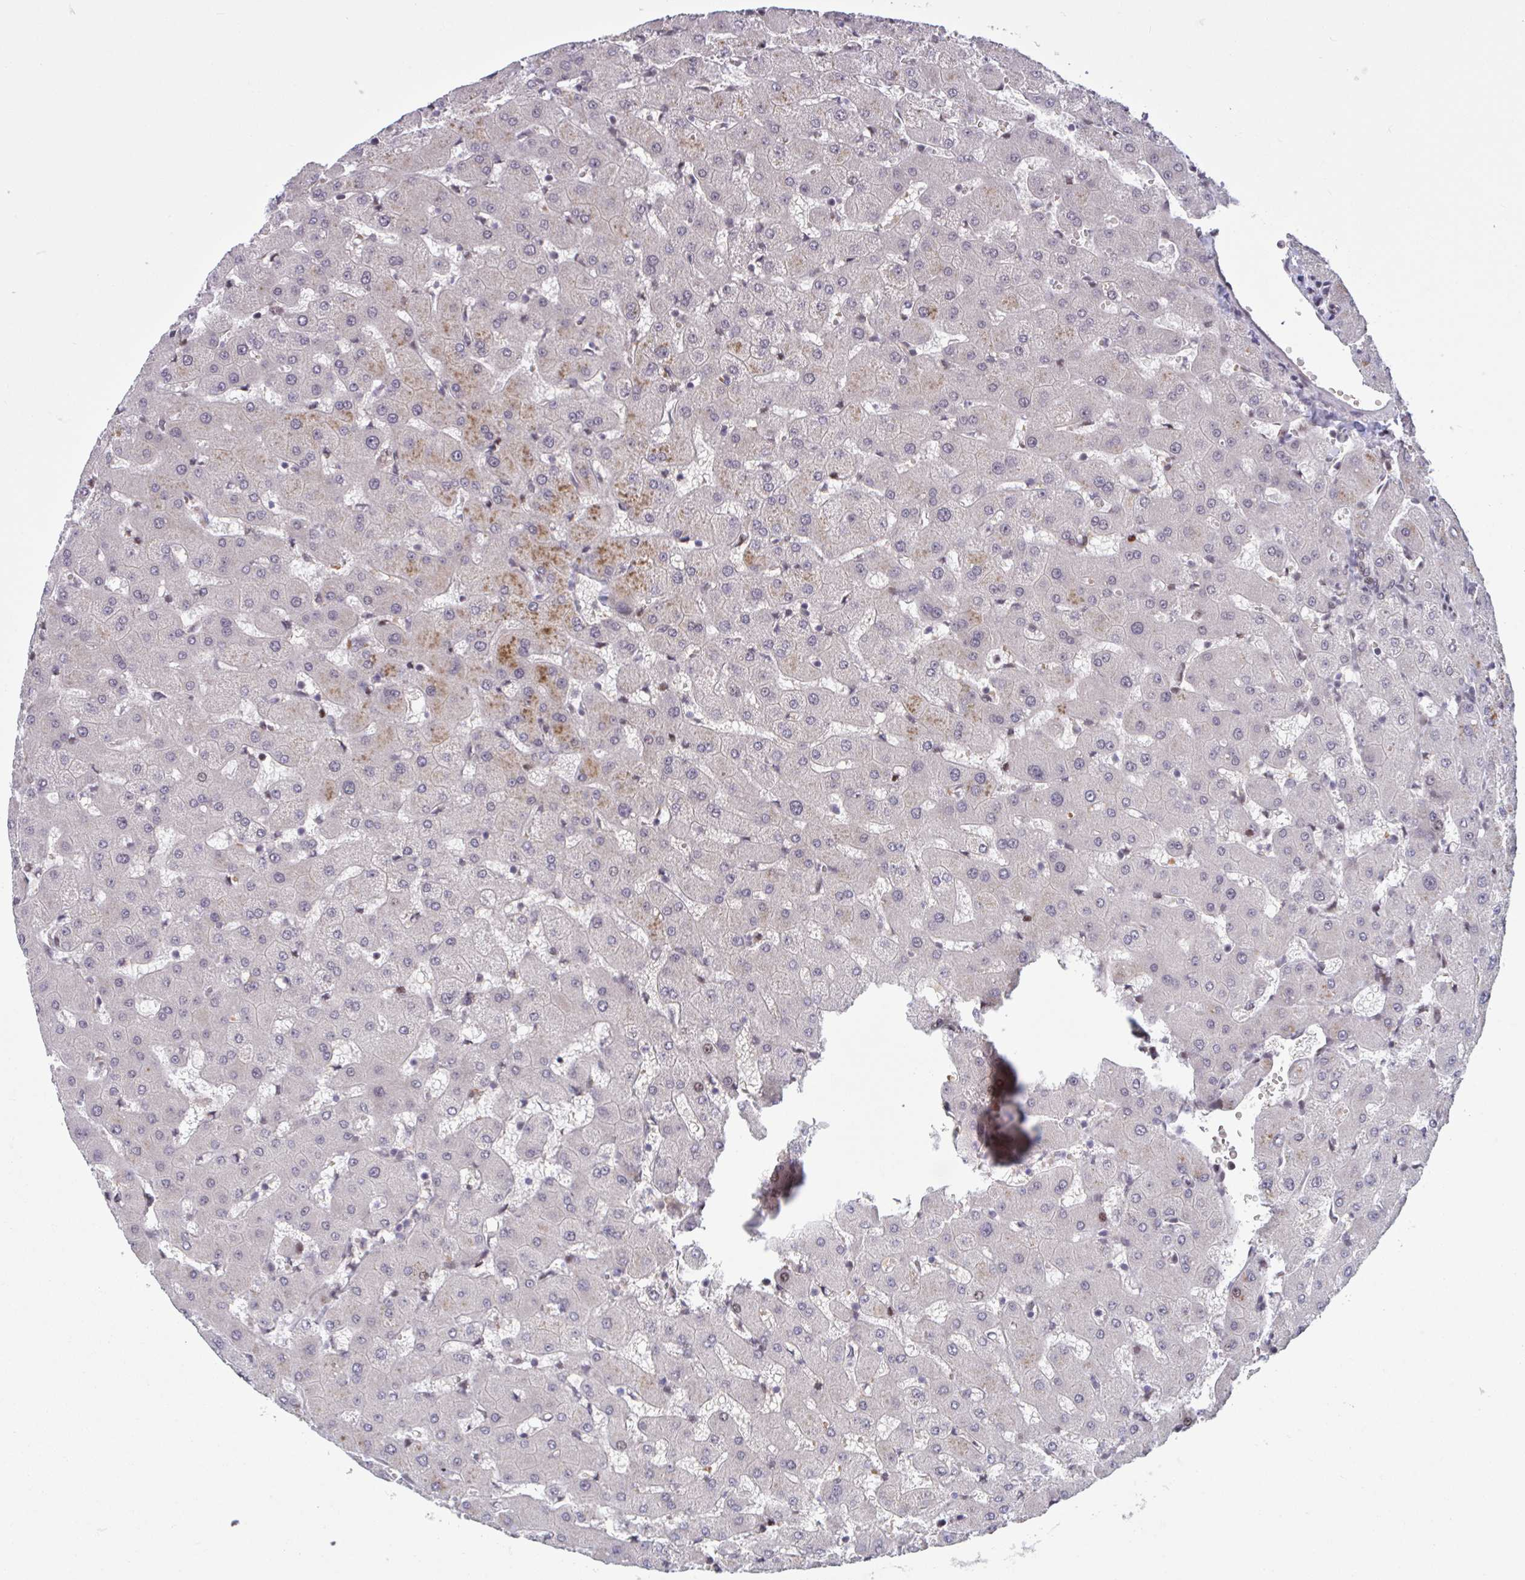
{"staining": {"intensity": "negative", "quantity": "none", "location": "none"}, "tissue": "liver", "cell_type": "Cholangiocytes", "image_type": "normal", "snomed": [{"axis": "morphology", "description": "Normal tissue, NOS"}, {"axis": "topography", "description": "Liver"}], "caption": "Unremarkable liver was stained to show a protein in brown. There is no significant expression in cholangiocytes.", "gene": "ZNF414", "patient": {"sex": "female", "age": 63}}